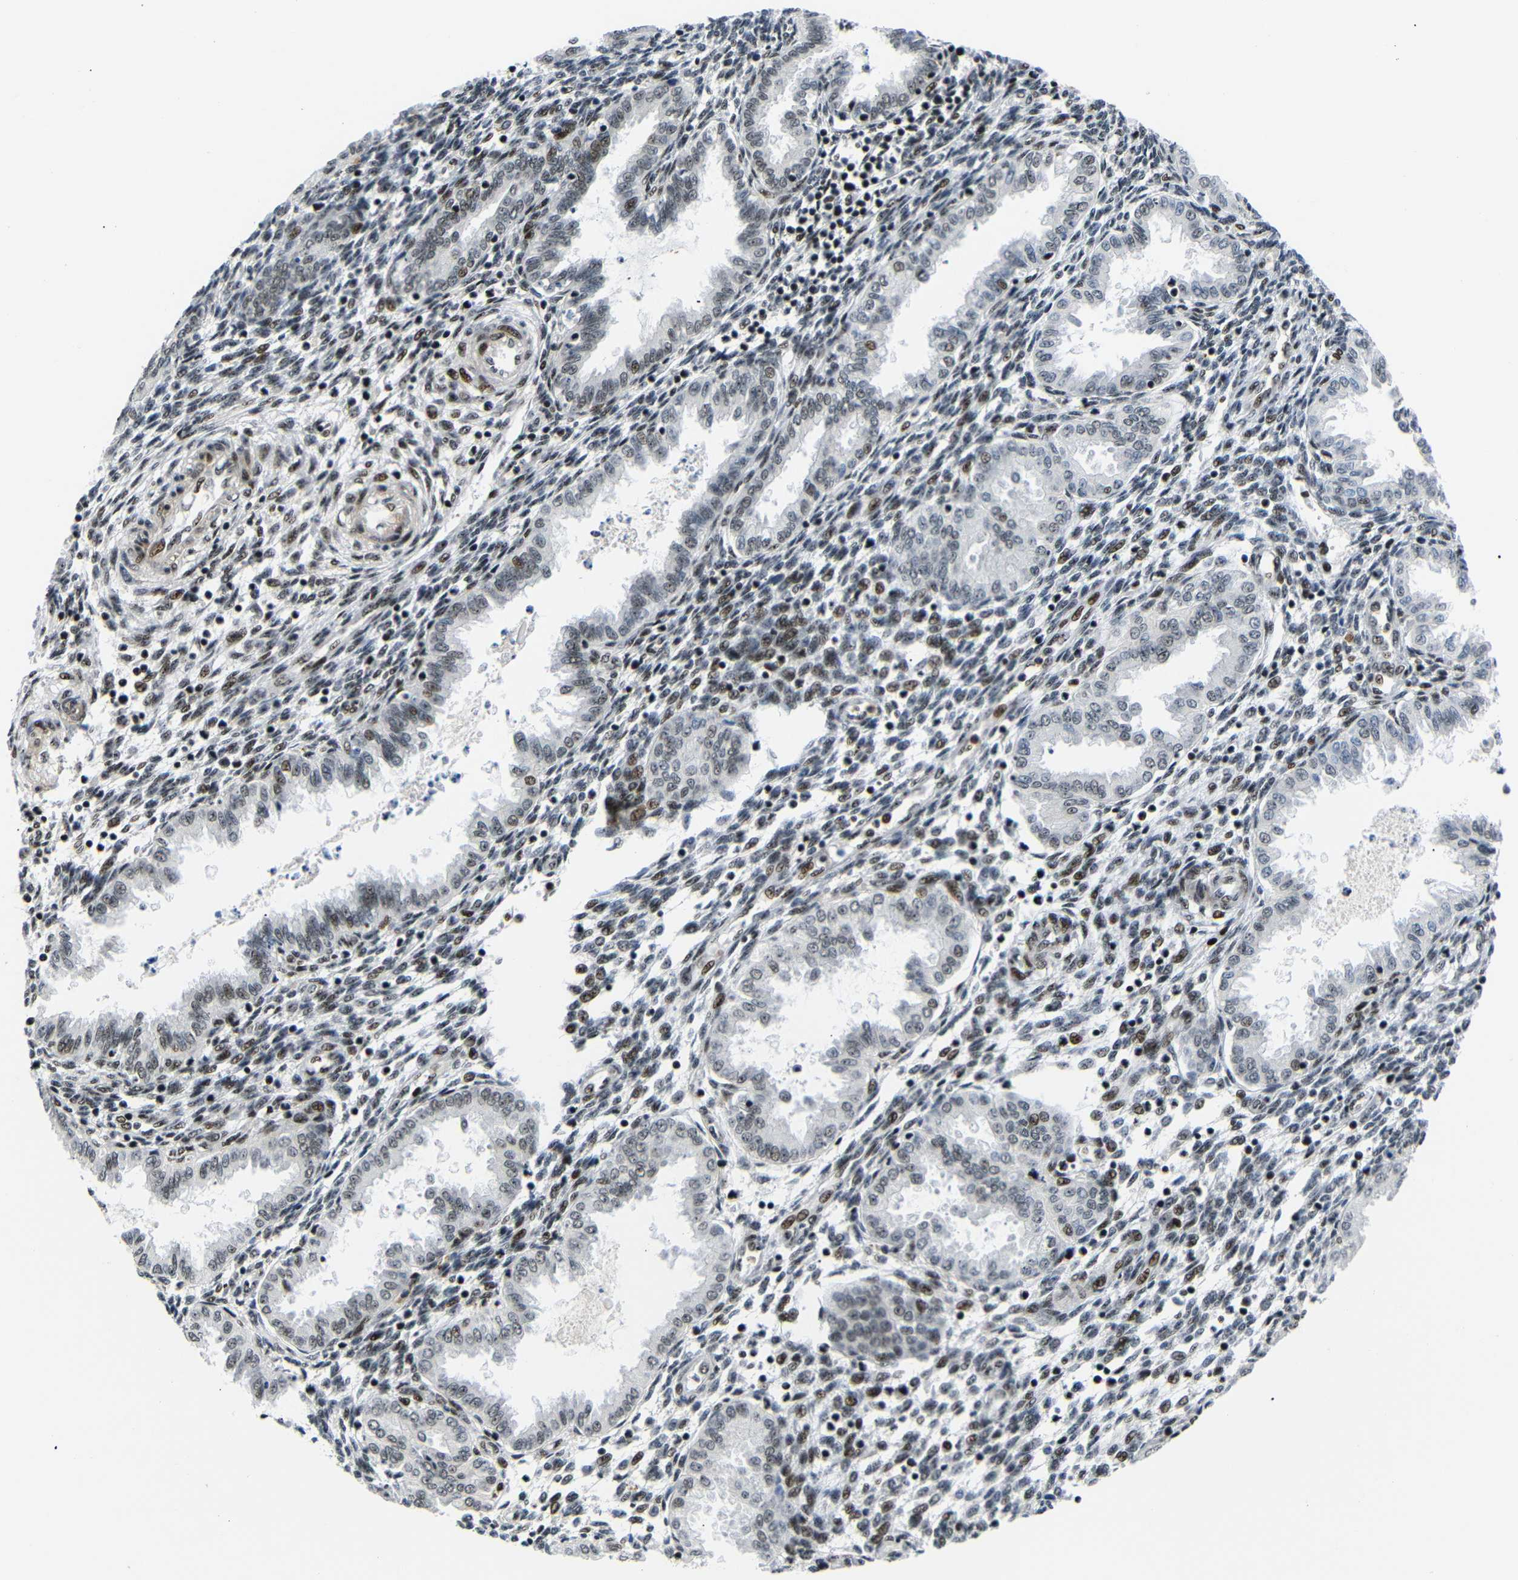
{"staining": {"intensity": "strong", "quantity": "25%-75%", "location": "nuclear"}, "tissue": "endometrium", "cell_type": "Cells in endometrial stroma", "image_type": "normal", "snomed": [{"axis": "morphology", "description": "Normal tissue, NOS"}, {"axis": "topography", "description": "Endometrium"}], "caption": "Immunohistochemistry histopathology image of normal endometrium: endometrium stained using immunohistochemistry reveals high levels of strong protein expression localized specifically in the nuclear of cells in endometrial stroma, appearing as a nuclear brown color.", "gene": "SETDB2", "patient": {"sex": "female", "age": 33}}